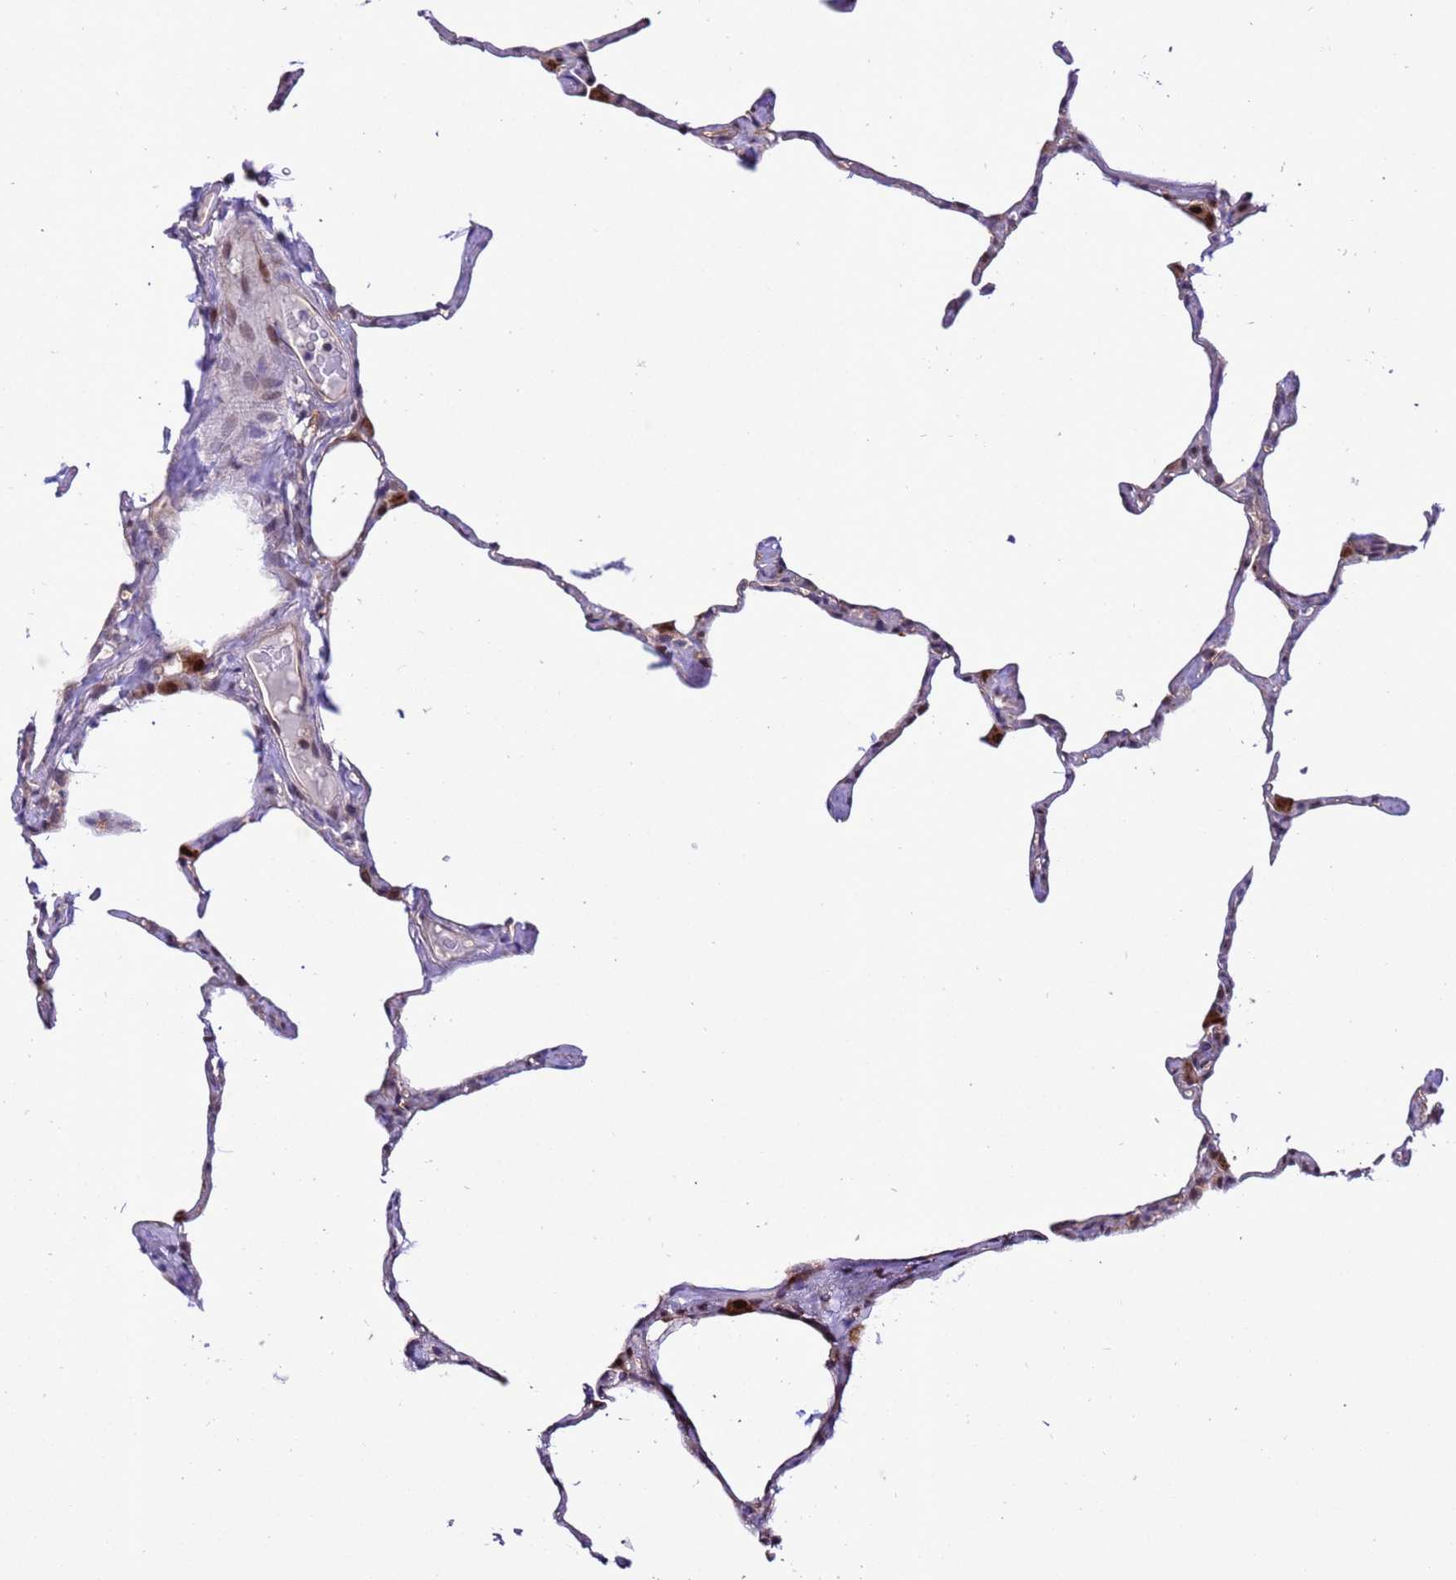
{"staining": {"intensity": "moderate", "quantity": "<25%", "location": "cytoplasmic/membranous,nuclear"}, "tissue": "lung", "cell_type": "Alveolar cells", "image_type": "normal", "snomed": [{"axis": "morphology", "description": "Normal tissue, NOS"}, {"axis": "topography", "description": "Lung"}], "caption": "A histopathology image of human lung stained for a protein displays moderate cytoplasmic/membranous,nuclear brown staining in alveolar cells. The protein is stained brown, and the nuclei are stained in blue (DAB (3,3'-diaminobenzidine) IHC with brightfield microscopy, high magnification).", "gene": "RASD1", "patient": {"sex": "male", "age": 65}}